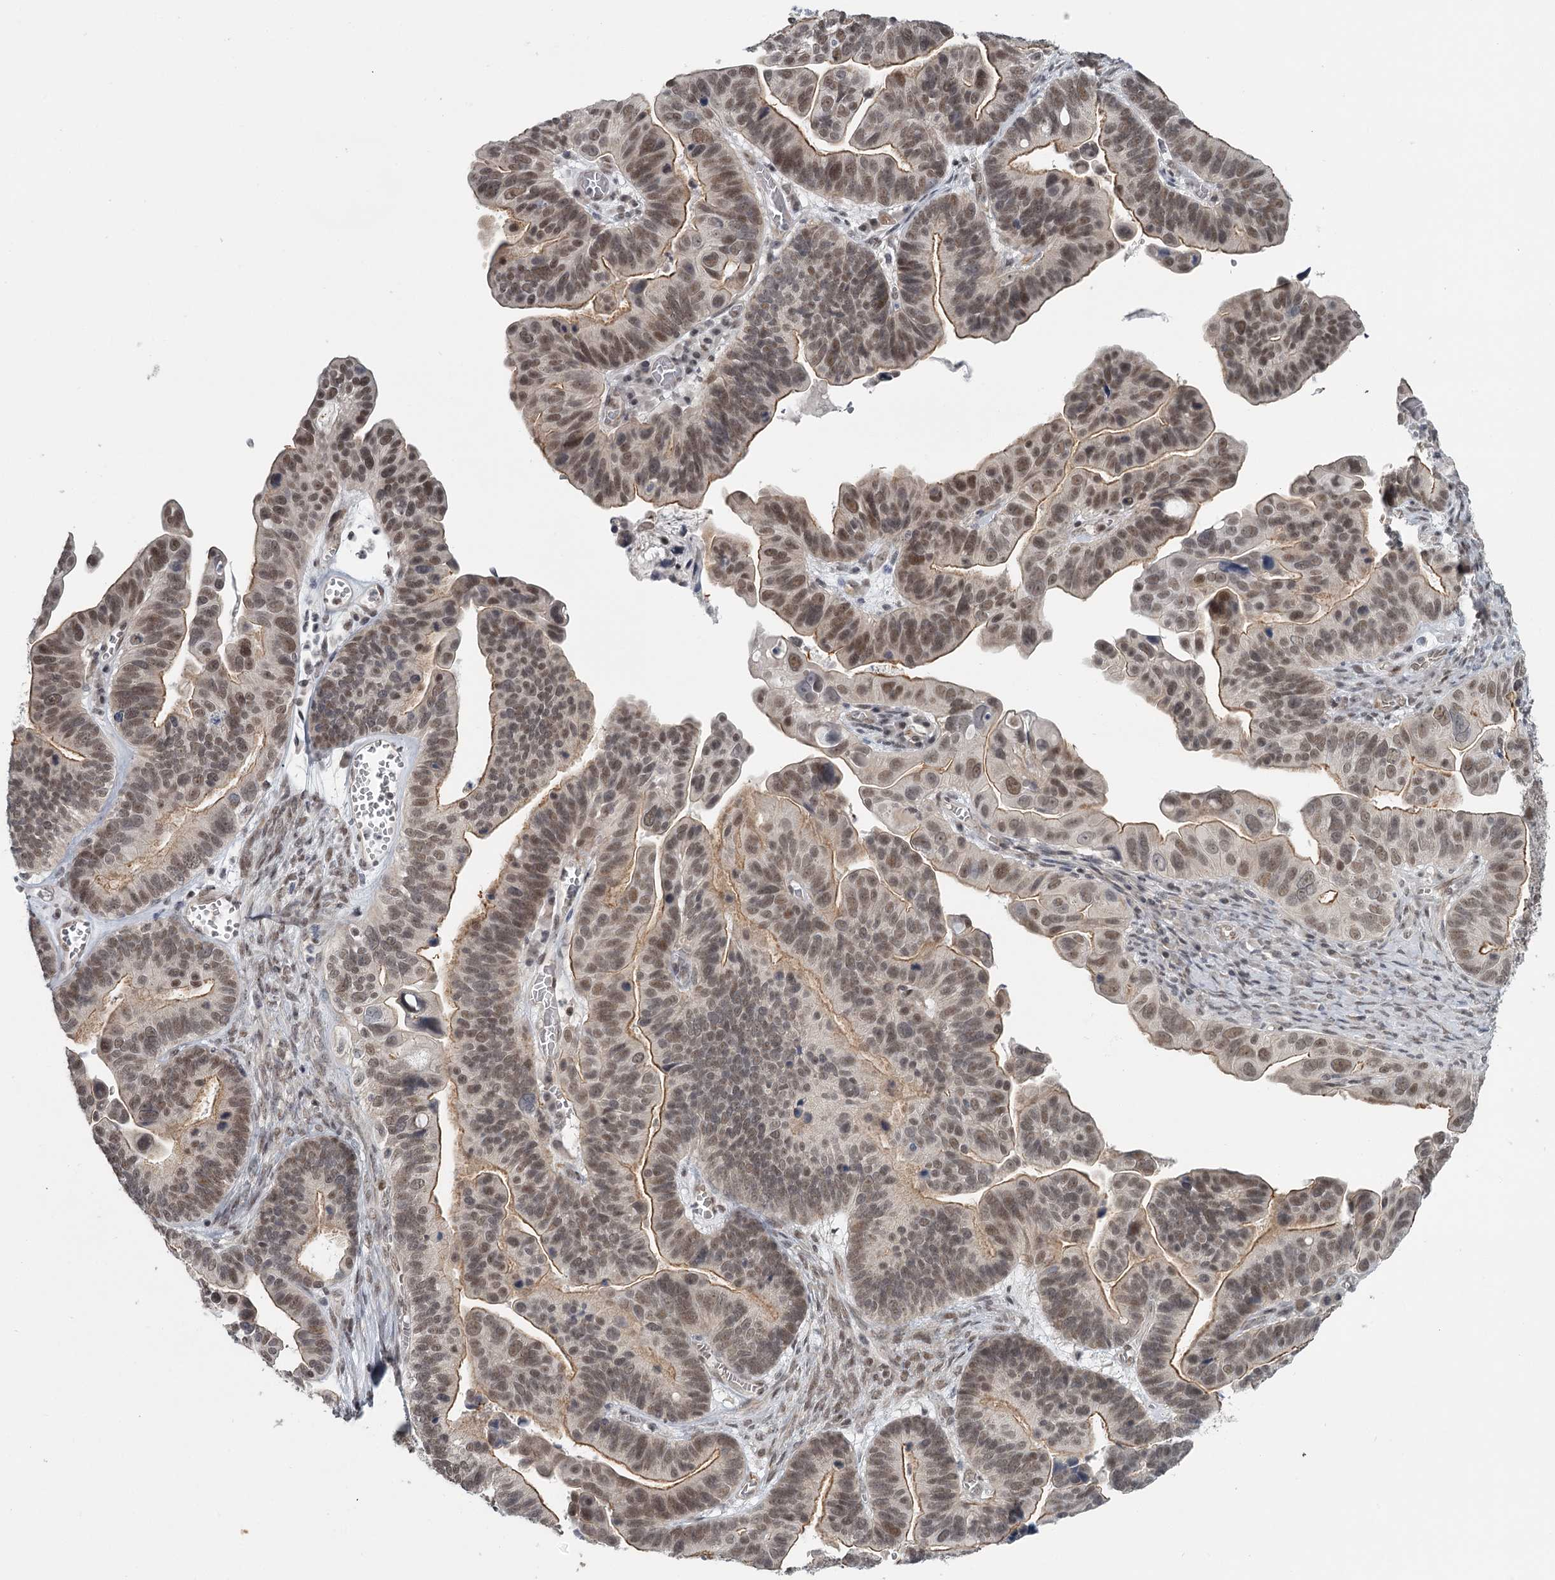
{"staining": {"intensity": "moderate", "quantity": ">75%", "location": "cytoplasmic/membranous,nuclear"}, "tissue": "ovarian cancer", "cell_type": "Tumor cells", "image_type": "cancer", "snomed": [{"axis": "morphology", "description": "Cystadenocarcinoma, serous, NOS"}, {"axis": "topography", "description": "Ovary"}], "caption": "Ovarian serous cystadenocarcinoma stained with DAB immunohistochemistry shows medium levels of moderate cytoplasmic/membranous and nuclear staining in approximately >75% of tumor cells.", "gene": "FAM13C", "patient": {"sex": "female", "age": 56}}